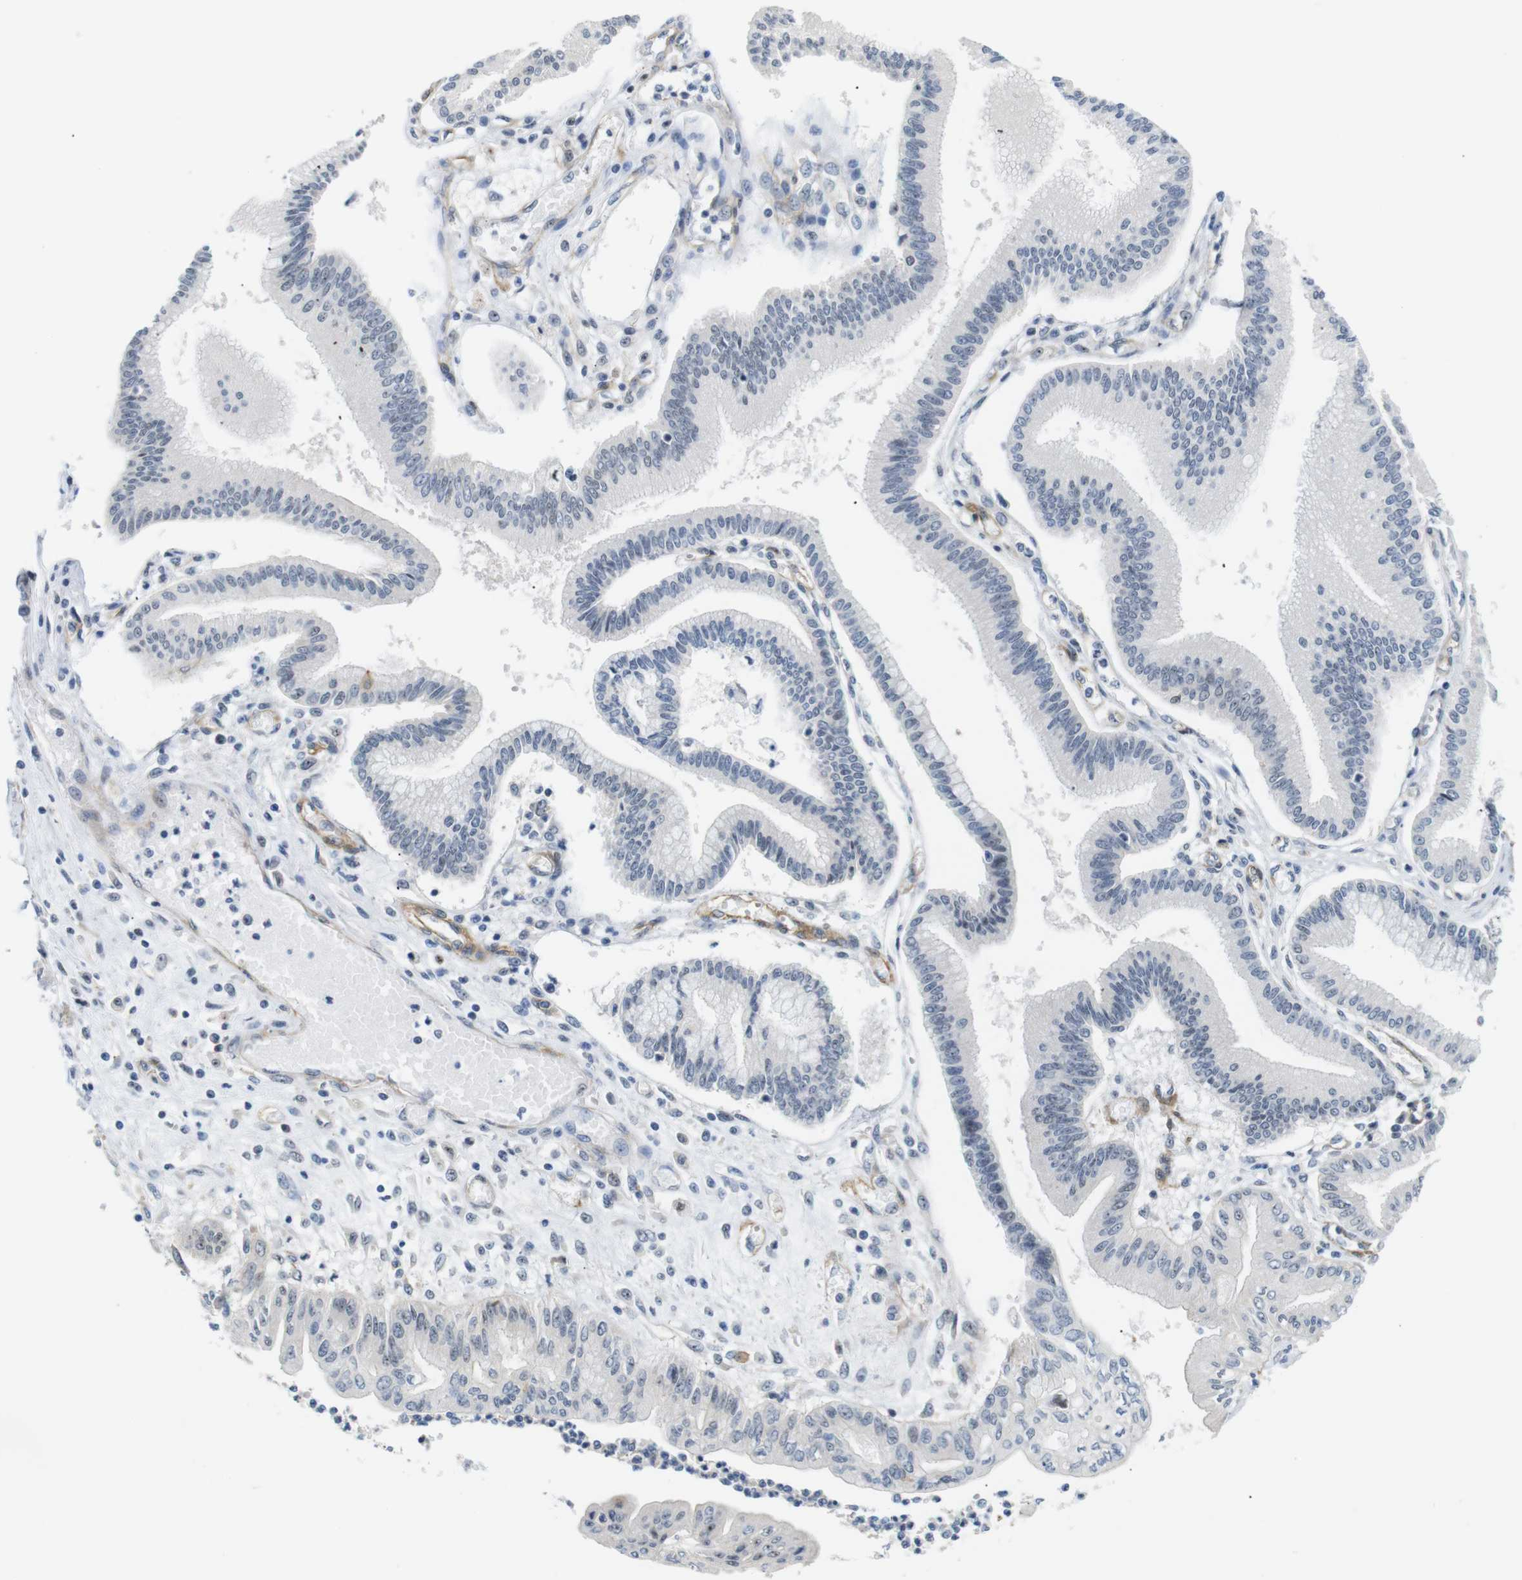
{"staining": {"intensity": "negative", "quantity": "none", "location": "none"}, "tissue": "pancreatic cancer", "cell_type": "Tumor cells", "image_type": "cancer", "snomed": [{"axis": "morphology", "description": "Adenocarcinoma, NOS"}, {"axis": "topography", "description": "Pancreas"}], "caption": "Histopathology image shows no significant protein positivity in tumor cells of pancreatic cancer (adenocarcinoma). (DAB immunohistochemistry (IHC) with hematoxylin counter stain).", "gene": "PARN", "patient": {"sex": "male", "age": 56}}